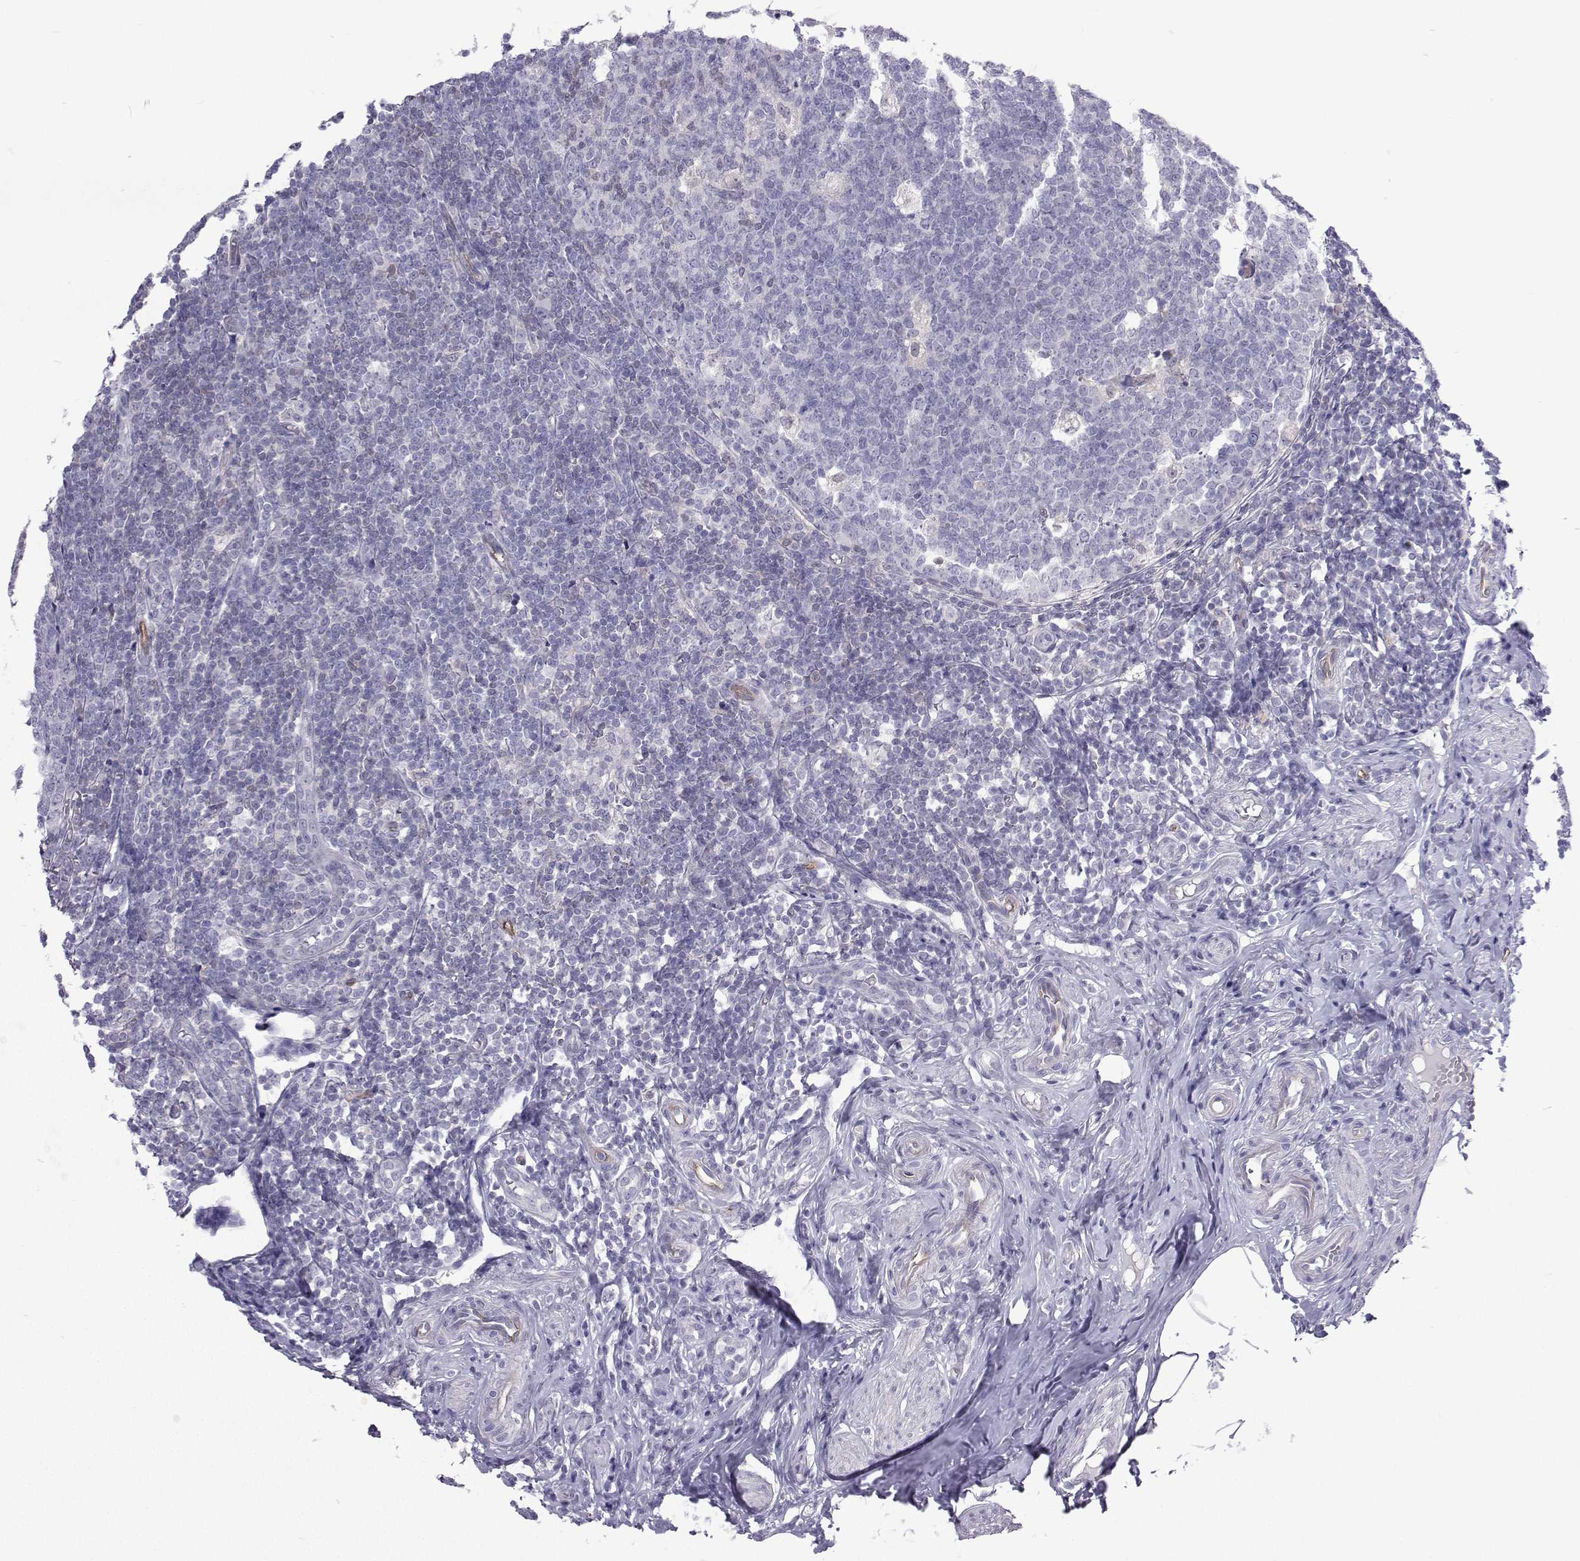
{"staining": {"intensity": "negative", "quantity": "none", "location": "none"}, "tissue": "appendix", "cell_type": "Glandular cells", "image_type": "normal", "snomed": [{"axis": "morphology", "description": "Normal tissue, NOS"}, {"axis": "topography", "description": "Appendix"}], "caption": "Human appendix stained for a protein using immunohistochemistry (IHC) displays no expression in glandular cells.", "gene": "GALM", "patient": {"sex": "male", "age": 18}}